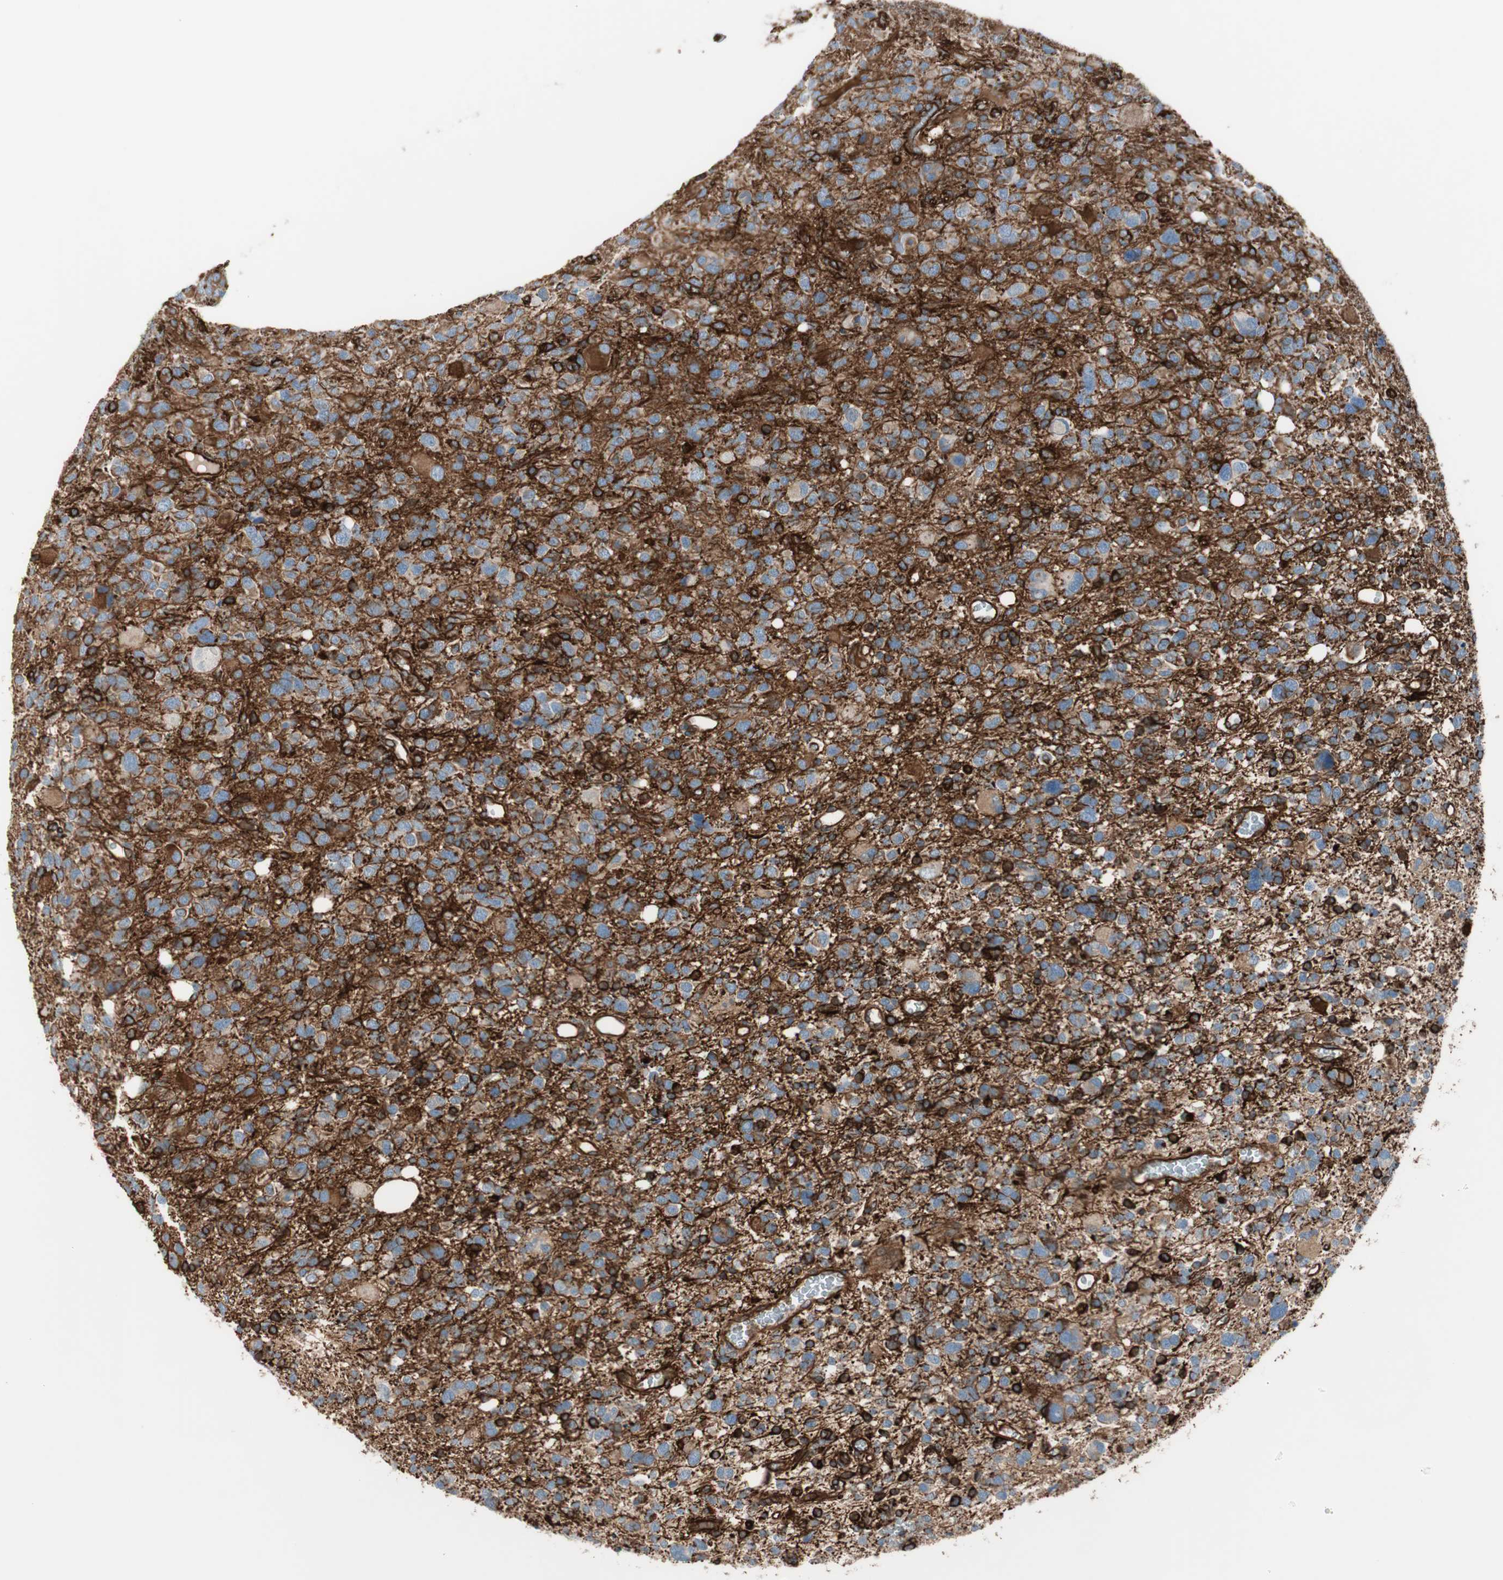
{"staining": {"intensity": "strong", "quantity": ">75%", "location": "cytoplasmic/membranous"}, "tissue": "glioma", "cell_type": "Tumor cells", "image_type": "cancer", "snomed": [{"axis": "morphology", "description": "Glioma, malignant, High grade"}, {"axis": "topography", "description": "Brain"}], "caption": "Malignant high-grade glioma was stained to show a protein in brown. There is high levels of strong cytoplasmic/membranous staining in about >75% of tumor cells.", "gene": "TCTA", "patient": {"sex": "male", "age": 48}}